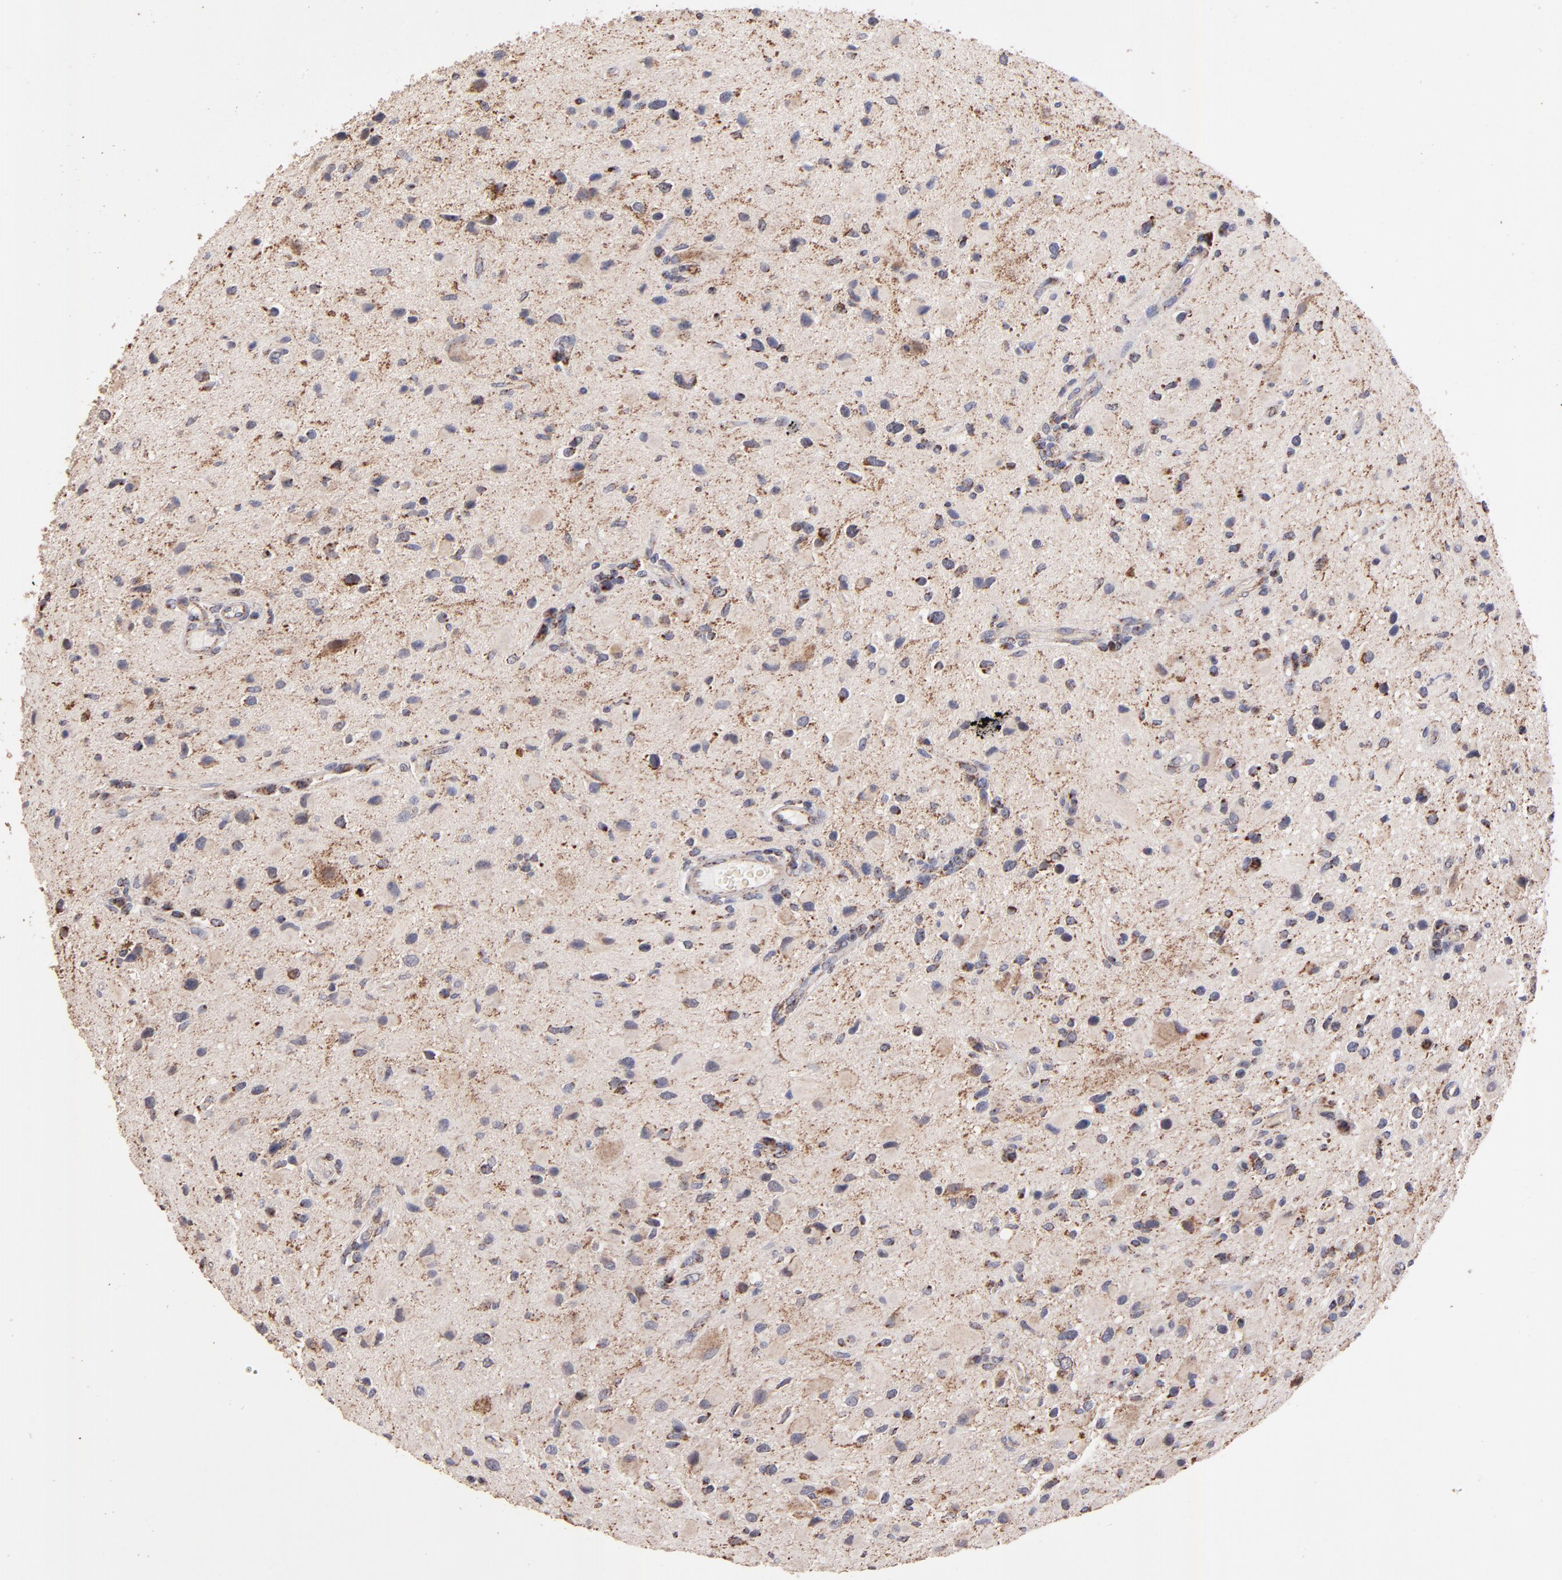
{"staining": {"intensity": "weak", "quantity": "<25%", "location": "cytoplasmic/membranous"}, "tissue": "glioma", "cell_type": "Tumor cells", "image_type": "cancer", "snomed": [{"axis": "morphology", "description": "Glioma, malignant, Low grade"}, {"axis": "topography", "description": "Brain"}], "caption": "Immunohistochemical staining of human malignant glioma (low-grade) exhibits no significant positivity in tumor cells.", "gene": "DLST", "patient": {"sex": "female", "age": 32}}